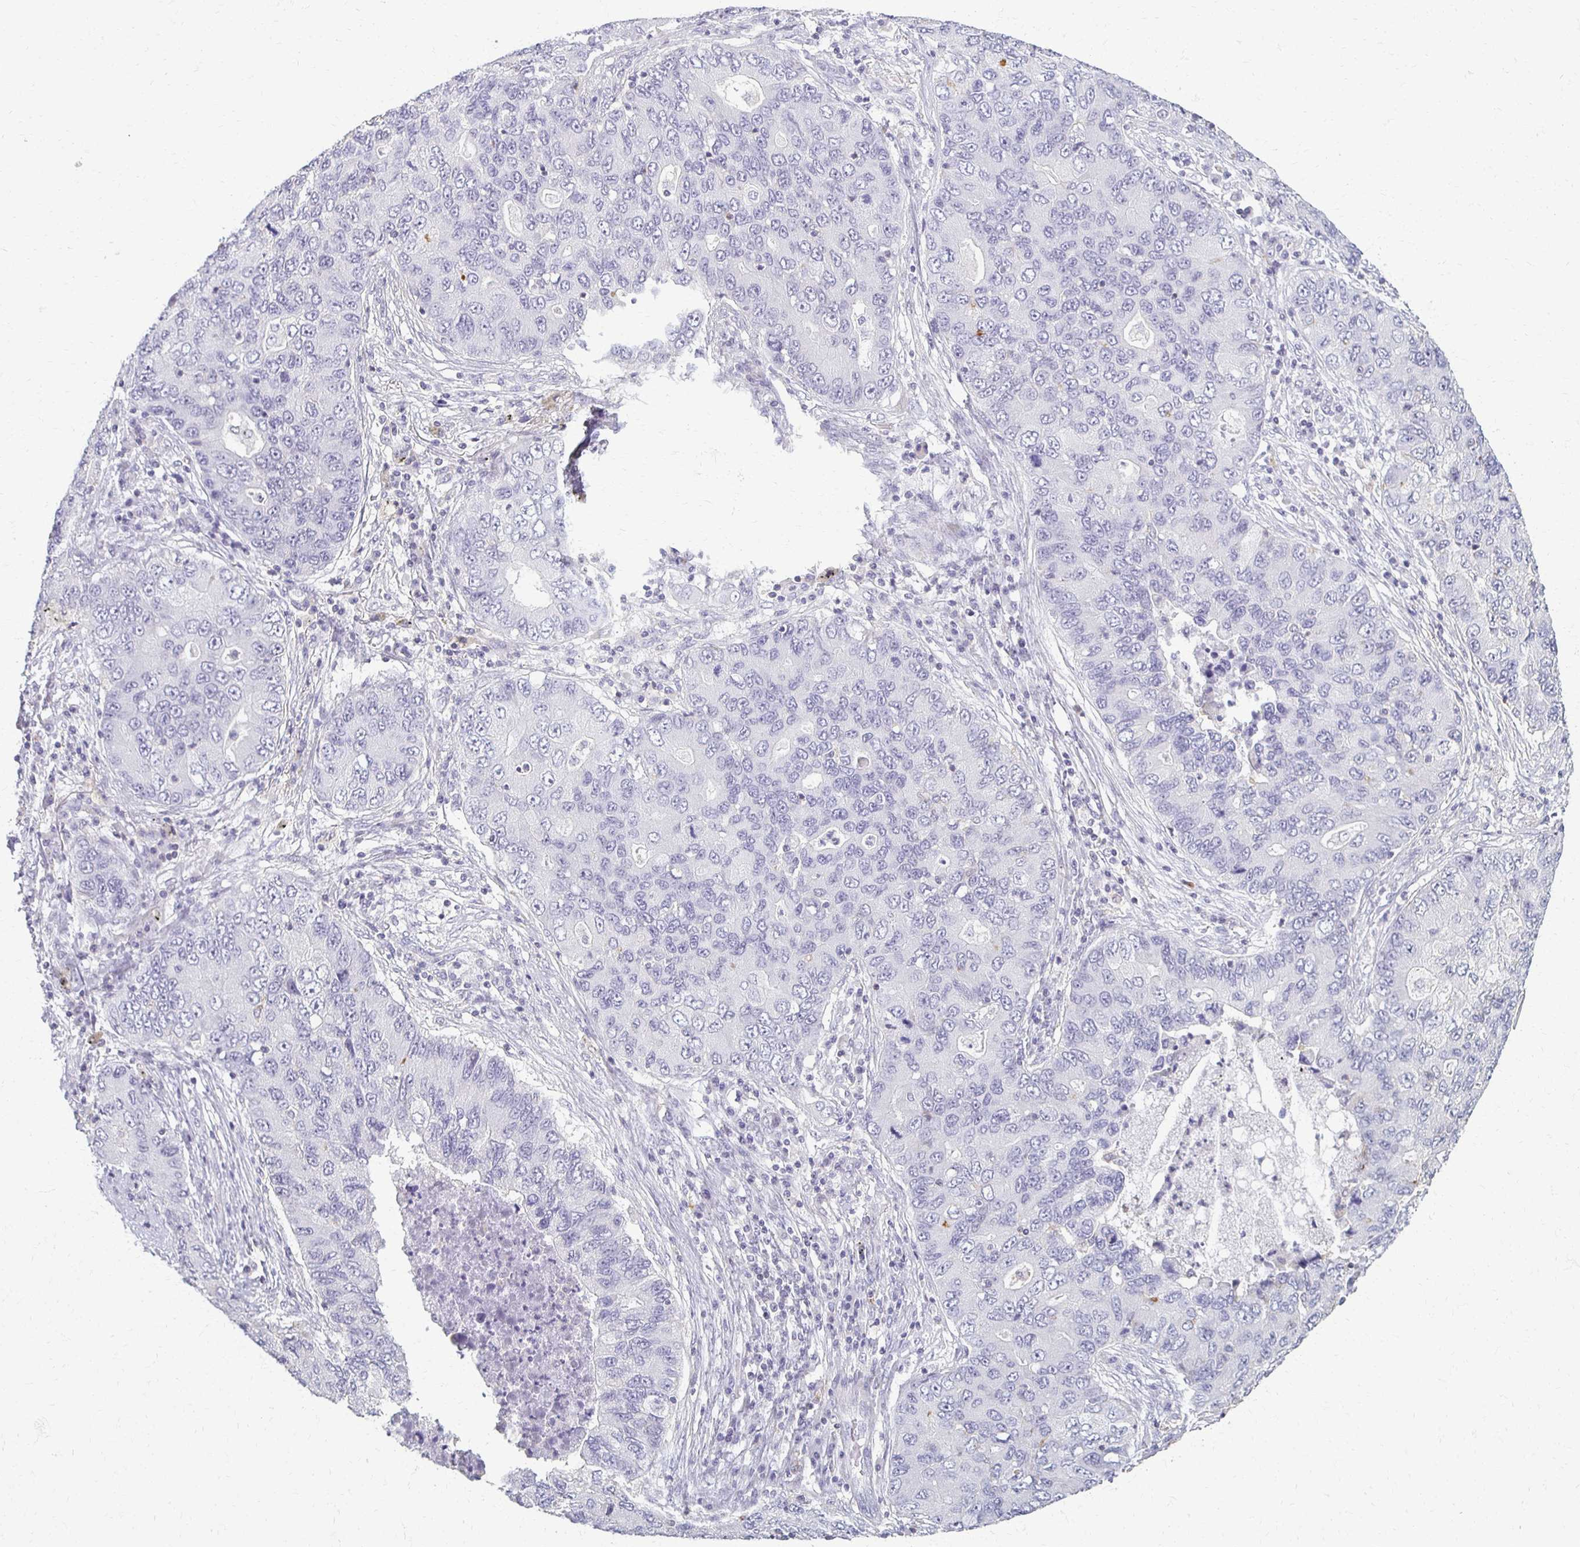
{"staining": {"intensity": "negative", "quantity": "none", "location": "none"}, "tissue": "lung cancer", "cell_type": "Tumor cells", "image_type": "cancer", "snomed": [{"axis": "morphology", "description": "Adenocarcinoma, NOS"}, {"axis": "morphology", "description": "Adenocarcinoma, metastatic, NOS"}, {"axis": "topography", "description": "Lymph node"}, {"axis": "topography", "description": "Lung"}], "caption": "A micrograph of human lung cancer is negative for staining in tumor cells.", "gene": "FOXO4", "patient": {"sex": "female", "age": 54}}